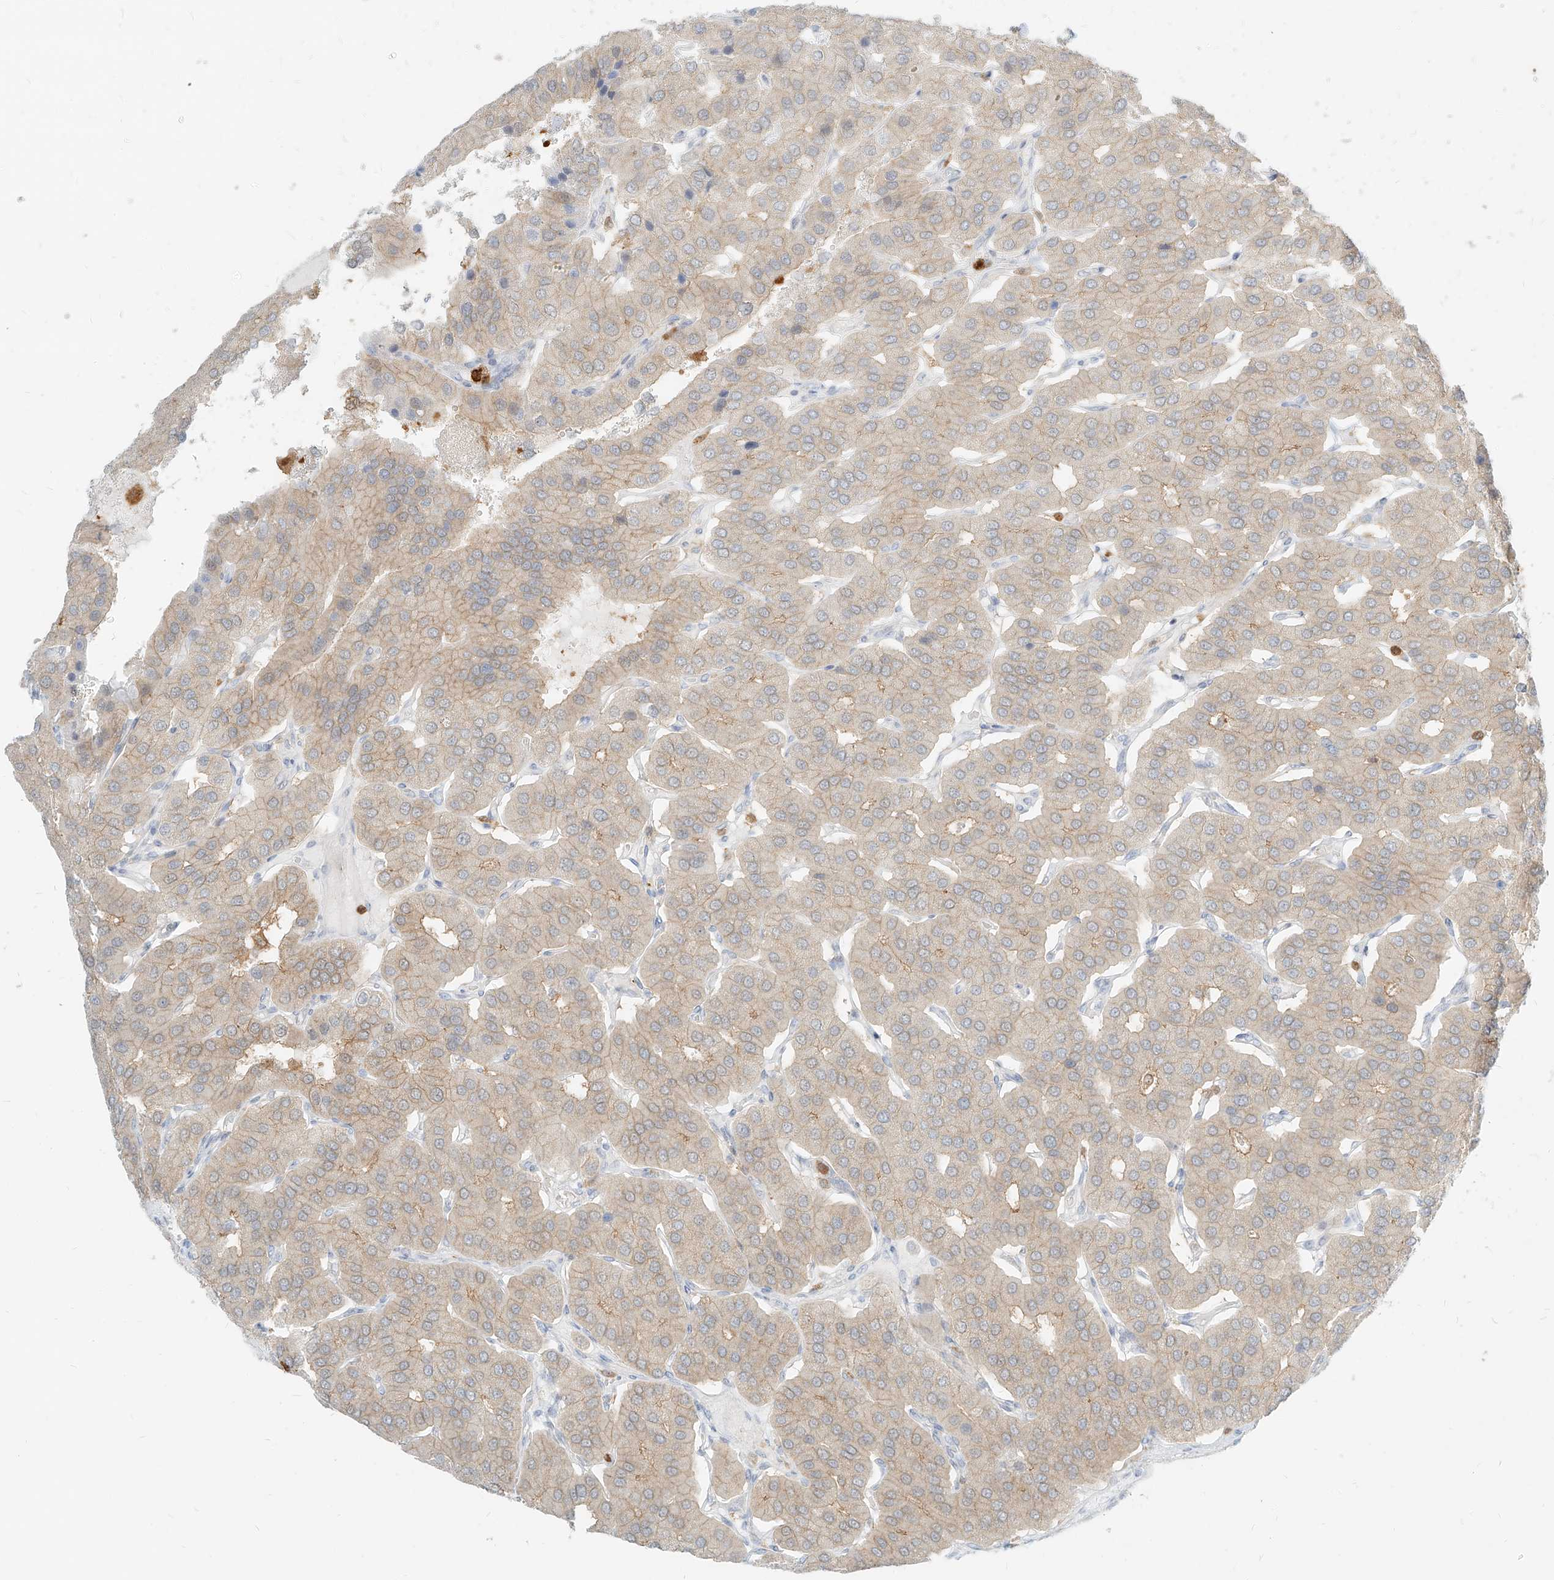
{"staining": {"intensity": "moderate", "quantity": "<25%", "location": "cytoplasmic/membranous"}, "tissue": "parathyroid gland", "cell_type": "Glandular cells", "image_type": "normal", "snomed": [{"axis": "morphology", "description": "Normal tissue, NOS"}, {"axis": "morphology", "description": "Adenoma, NOS"}, {"axis": "topography", "description": "Parathyroid gland"}], "caption": "Benign parathyroid gland displays moderate cytoplasmic/membranous staining in approximately <25% of glandular cells, visualized by immunohistochemistry.", "gene": "PGD", "patient": {"sex": "female", "age": 86}}